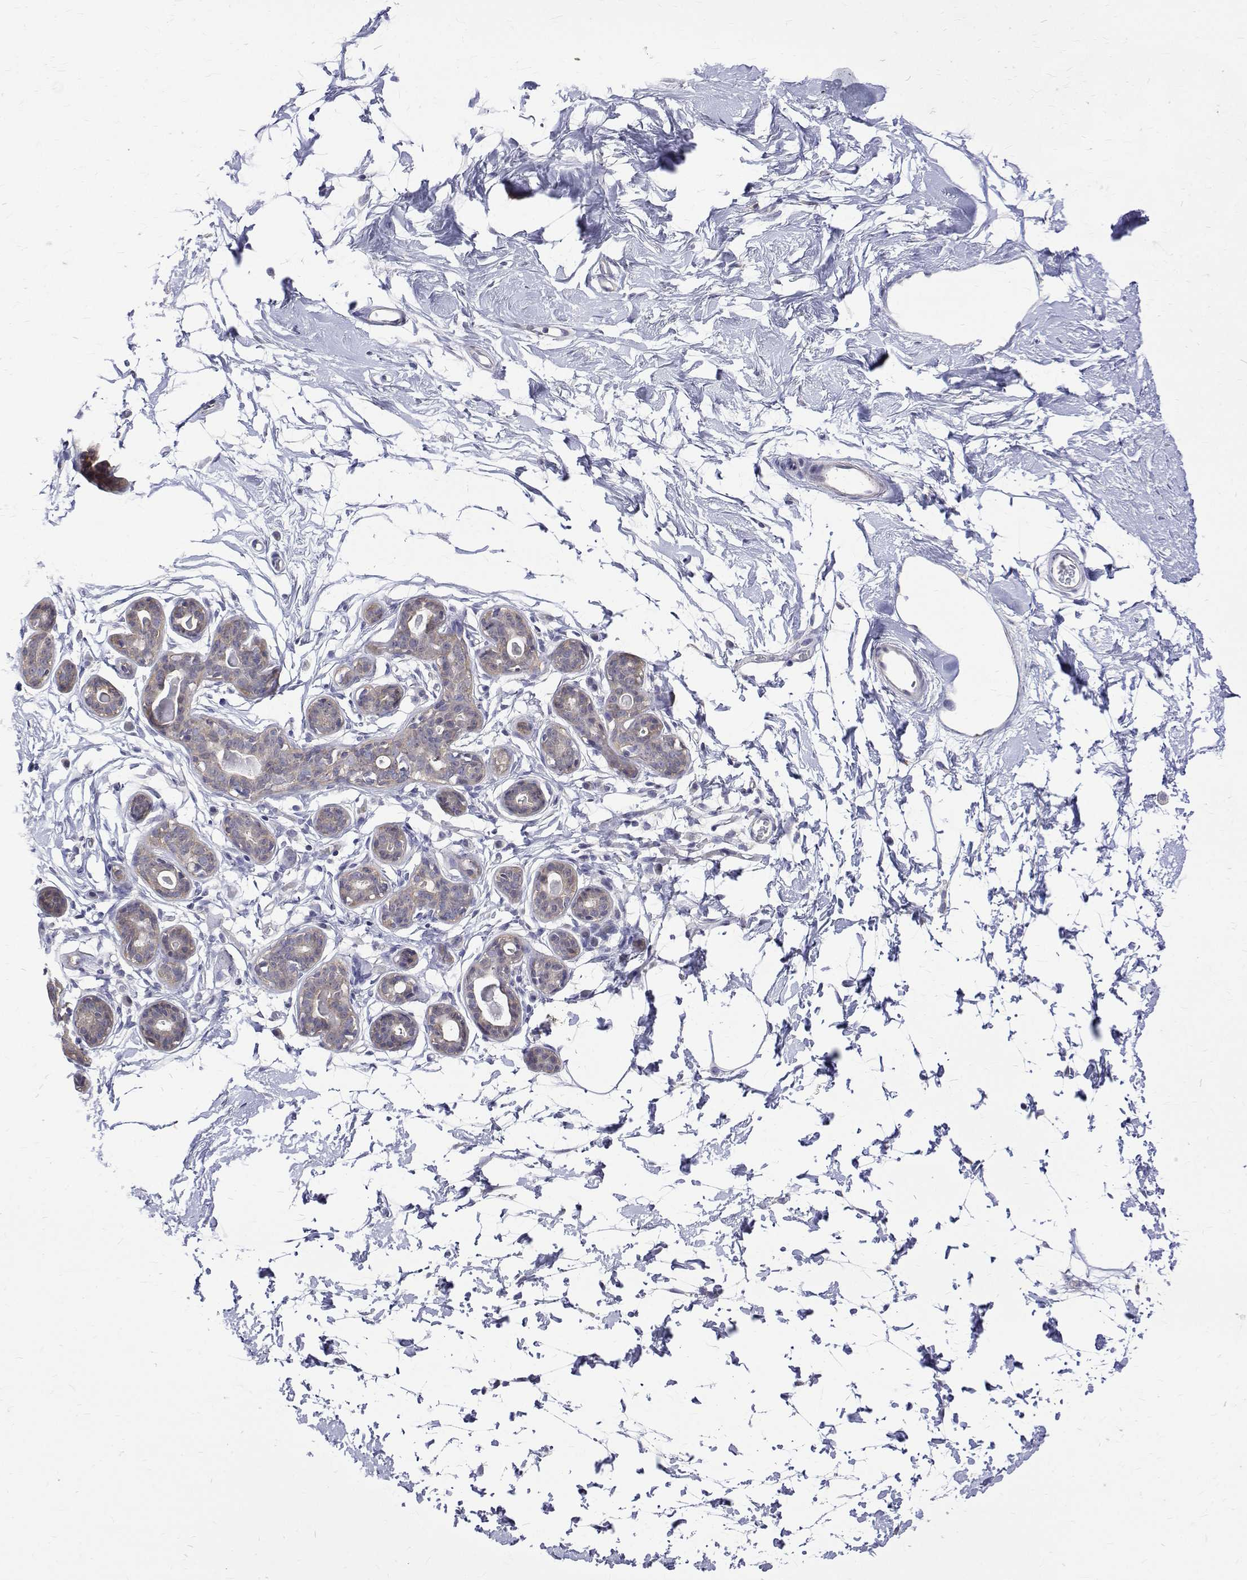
{"staining": {"intensity": "negative", "quantity": "none", "location": "none"}, "tissue": "breast", "cell_type": "Adipocytes", "image_type": "normal", "snomed": [{"axis": "morphology", "description": "Normal tissue, NOS"}, {"axis": "topography", "description": "Breast"}], "caption": "Photomicrograph shows no protein positivity in adipocytes of unremarkable breast. (Brightfield microscopy of DAB (3,3'-diaminobenzidine) immunohistochemistry at high magnification).", "gene": "PADI1", "patient": {"sex": "female", "age": 45}}